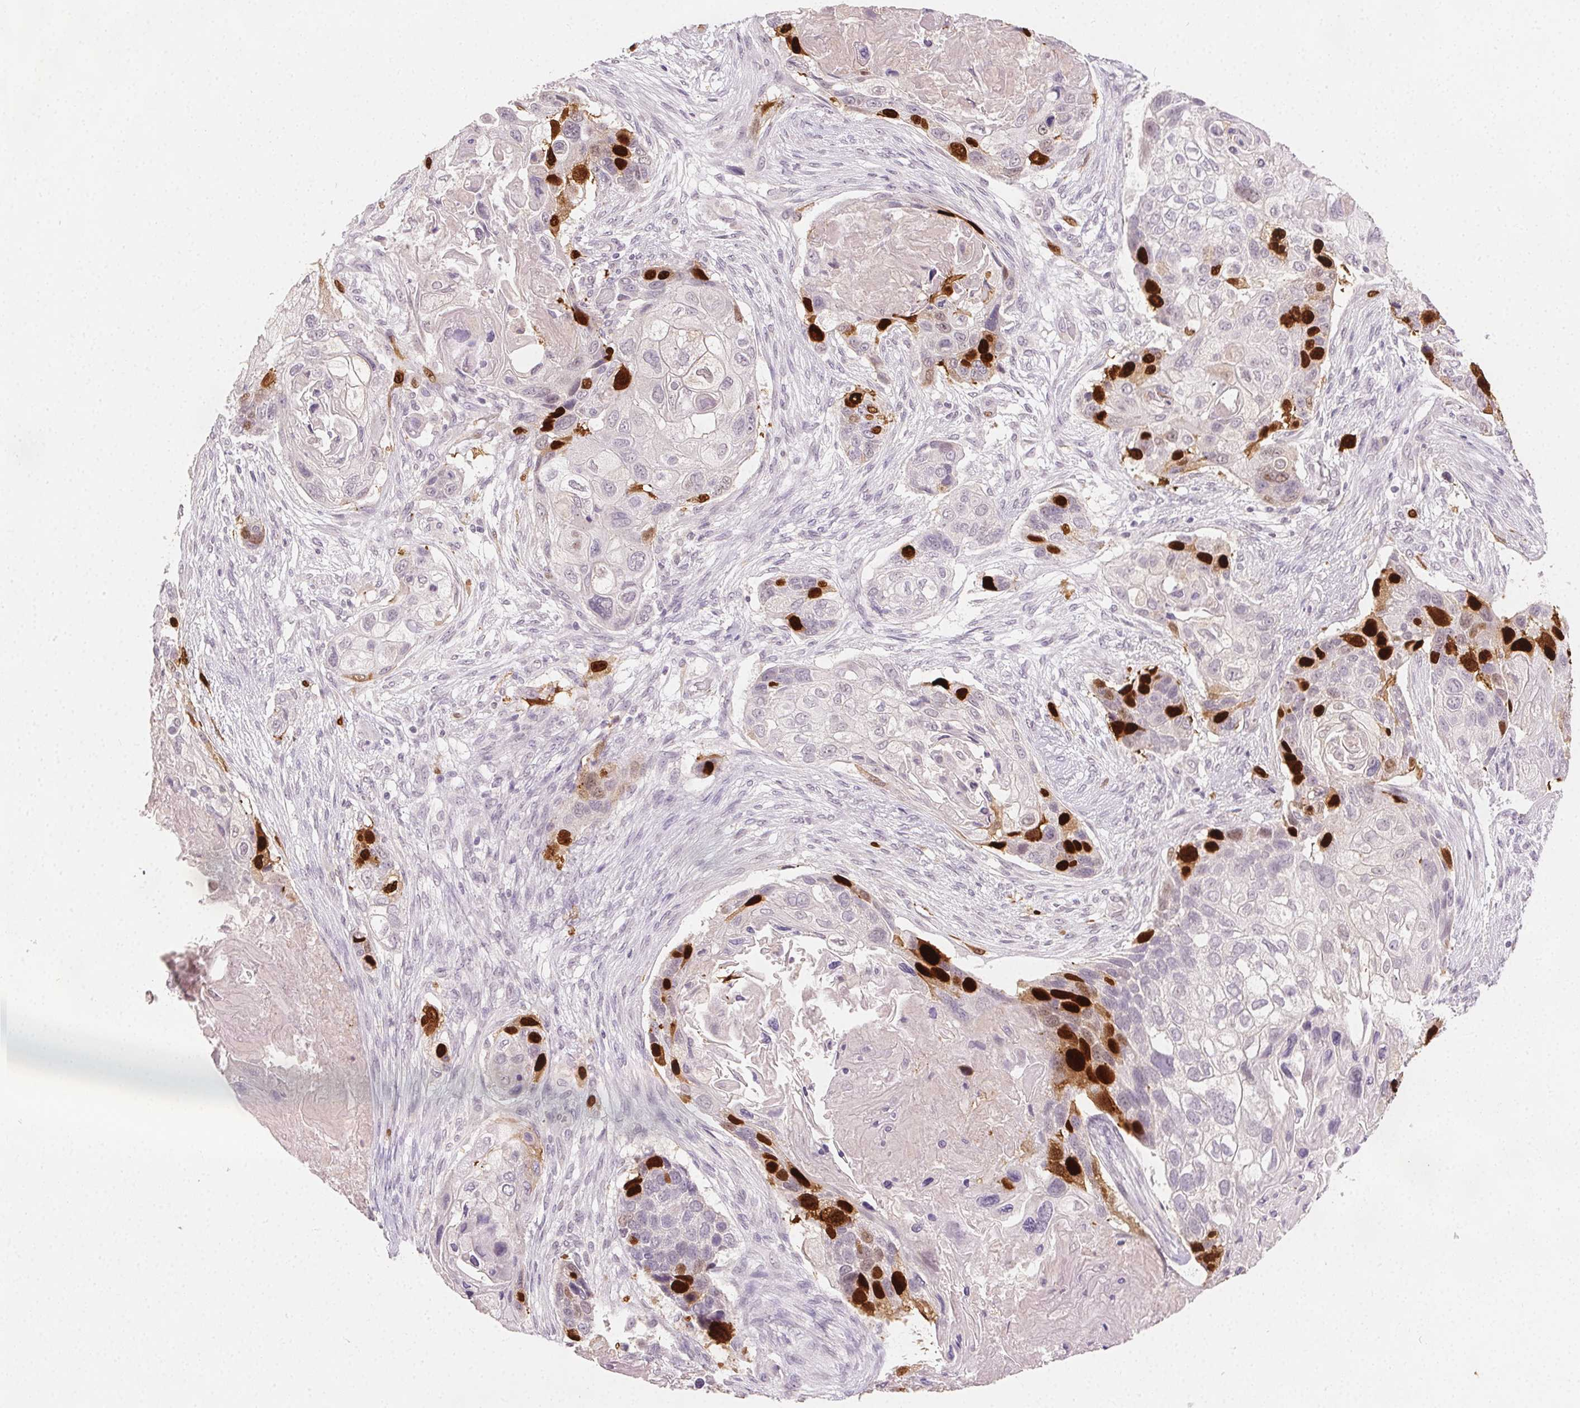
{"staining": {"intensity": "strong", "quantity": "<25%", "location": "nuclear"}, "tissue": "lung cancer", "cell_type": "Tumor cells", "image_type": "cancer", "snomed": [{"axis": "morphology", "description": "Squamous cell carcinoma, NOS"}, {"axis": "topography", "description": "Lung"}], "caption": "This image reveals lung squamous cell carcinoma stained with immunohistochemistry to label a protein in brown. The nuclear of tumor cells show strong positivity for the protein. Nuclei are counter-stained blue.", "gene": "ANLN", "patient": {"sex": "male", "age": 69}}